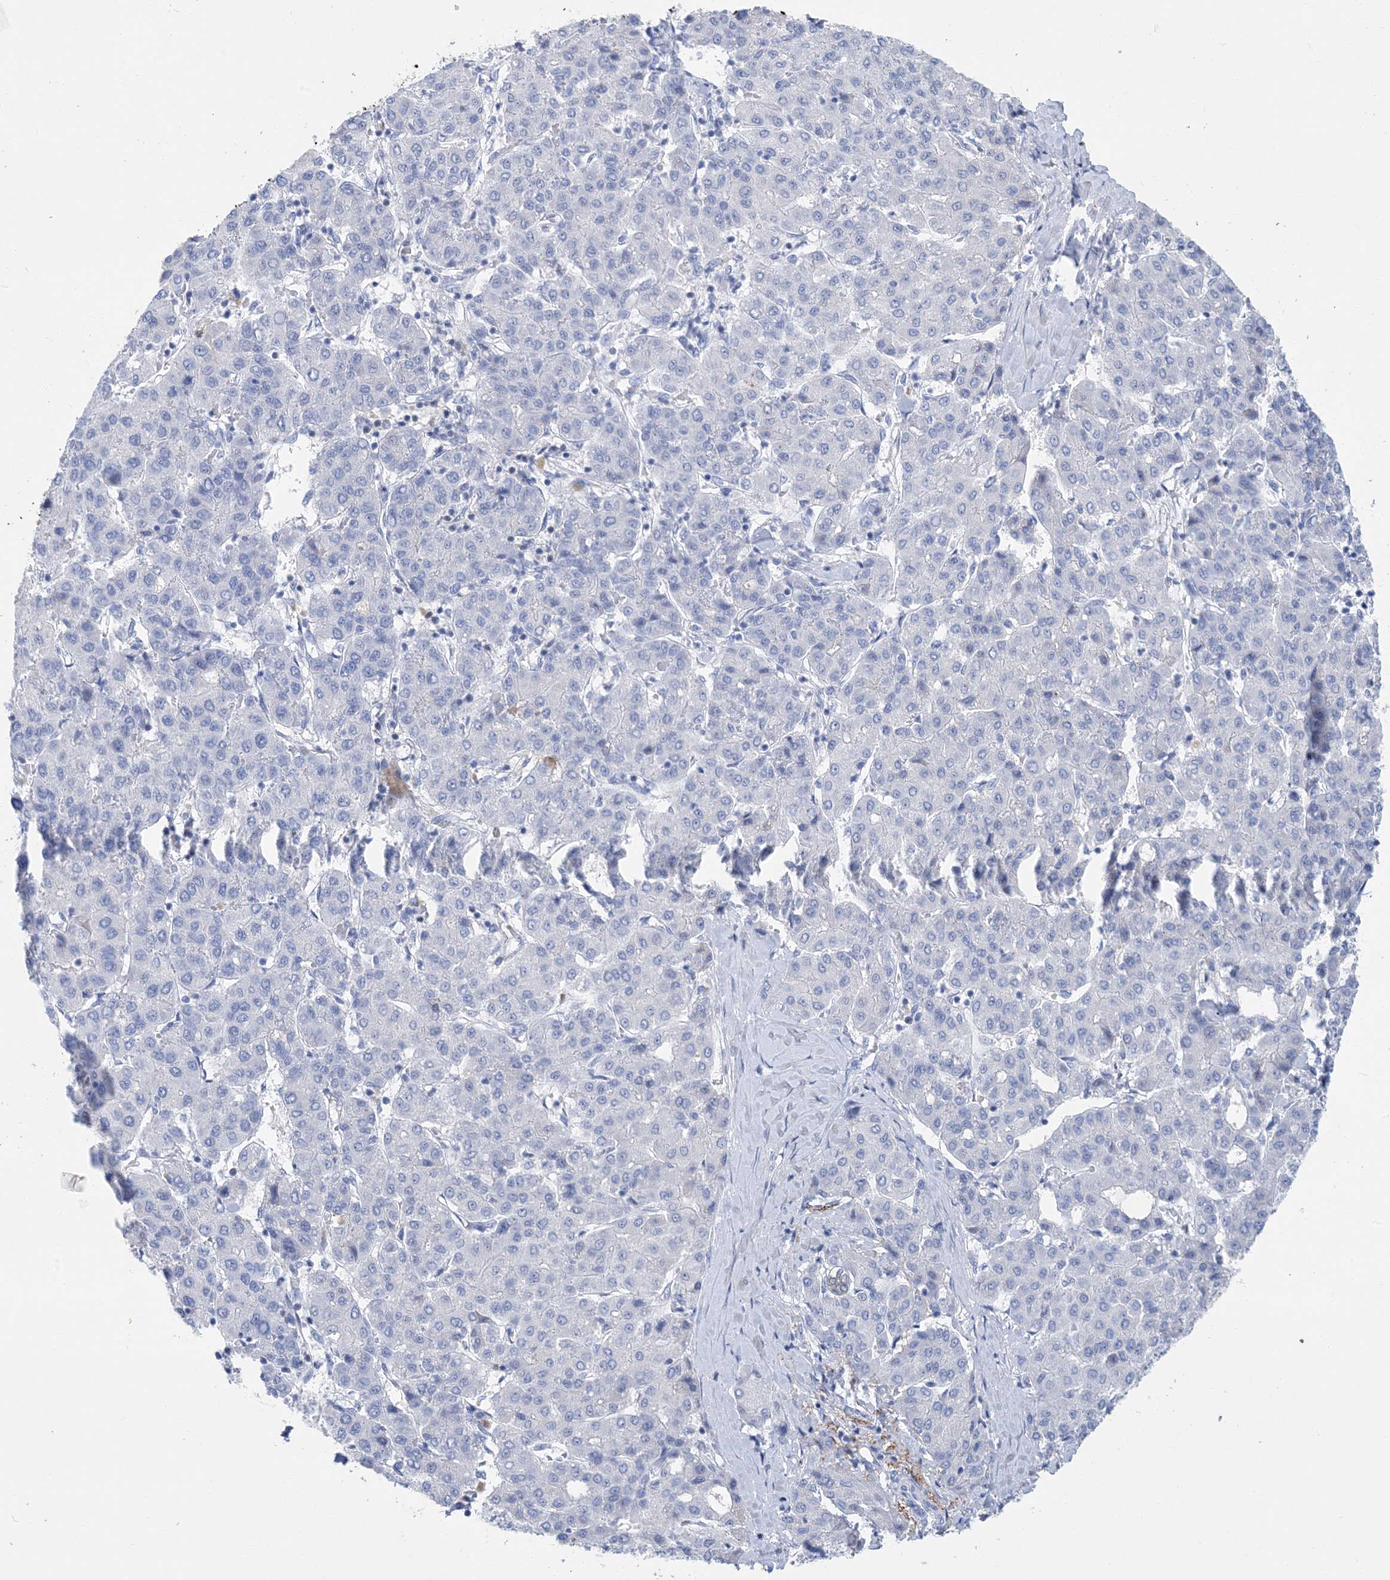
{"staining": {"intensity": "negative", "quantity": "none", "location": "none"}, "tissue": "liver cancer", "cell_type": "Tumor cells", "image_type": "cancer", "snomed": [{"axis": "morphology", "description": "Carcinoma, Hepatocellular, NOS"}, {"axis": "topography", "description": "Liver"}], "caption": "High magnification brightfield microscopy of liver cancer stained with DAB (brown) and counterstained with hematoxylin (blue): tumor cells show no significant positivity. (Immunohistochemistry (ihc), brightfield microscopy, high magnification).", "gene": "SH3YL1", "patient": {"sex": "male", "age": 65}}